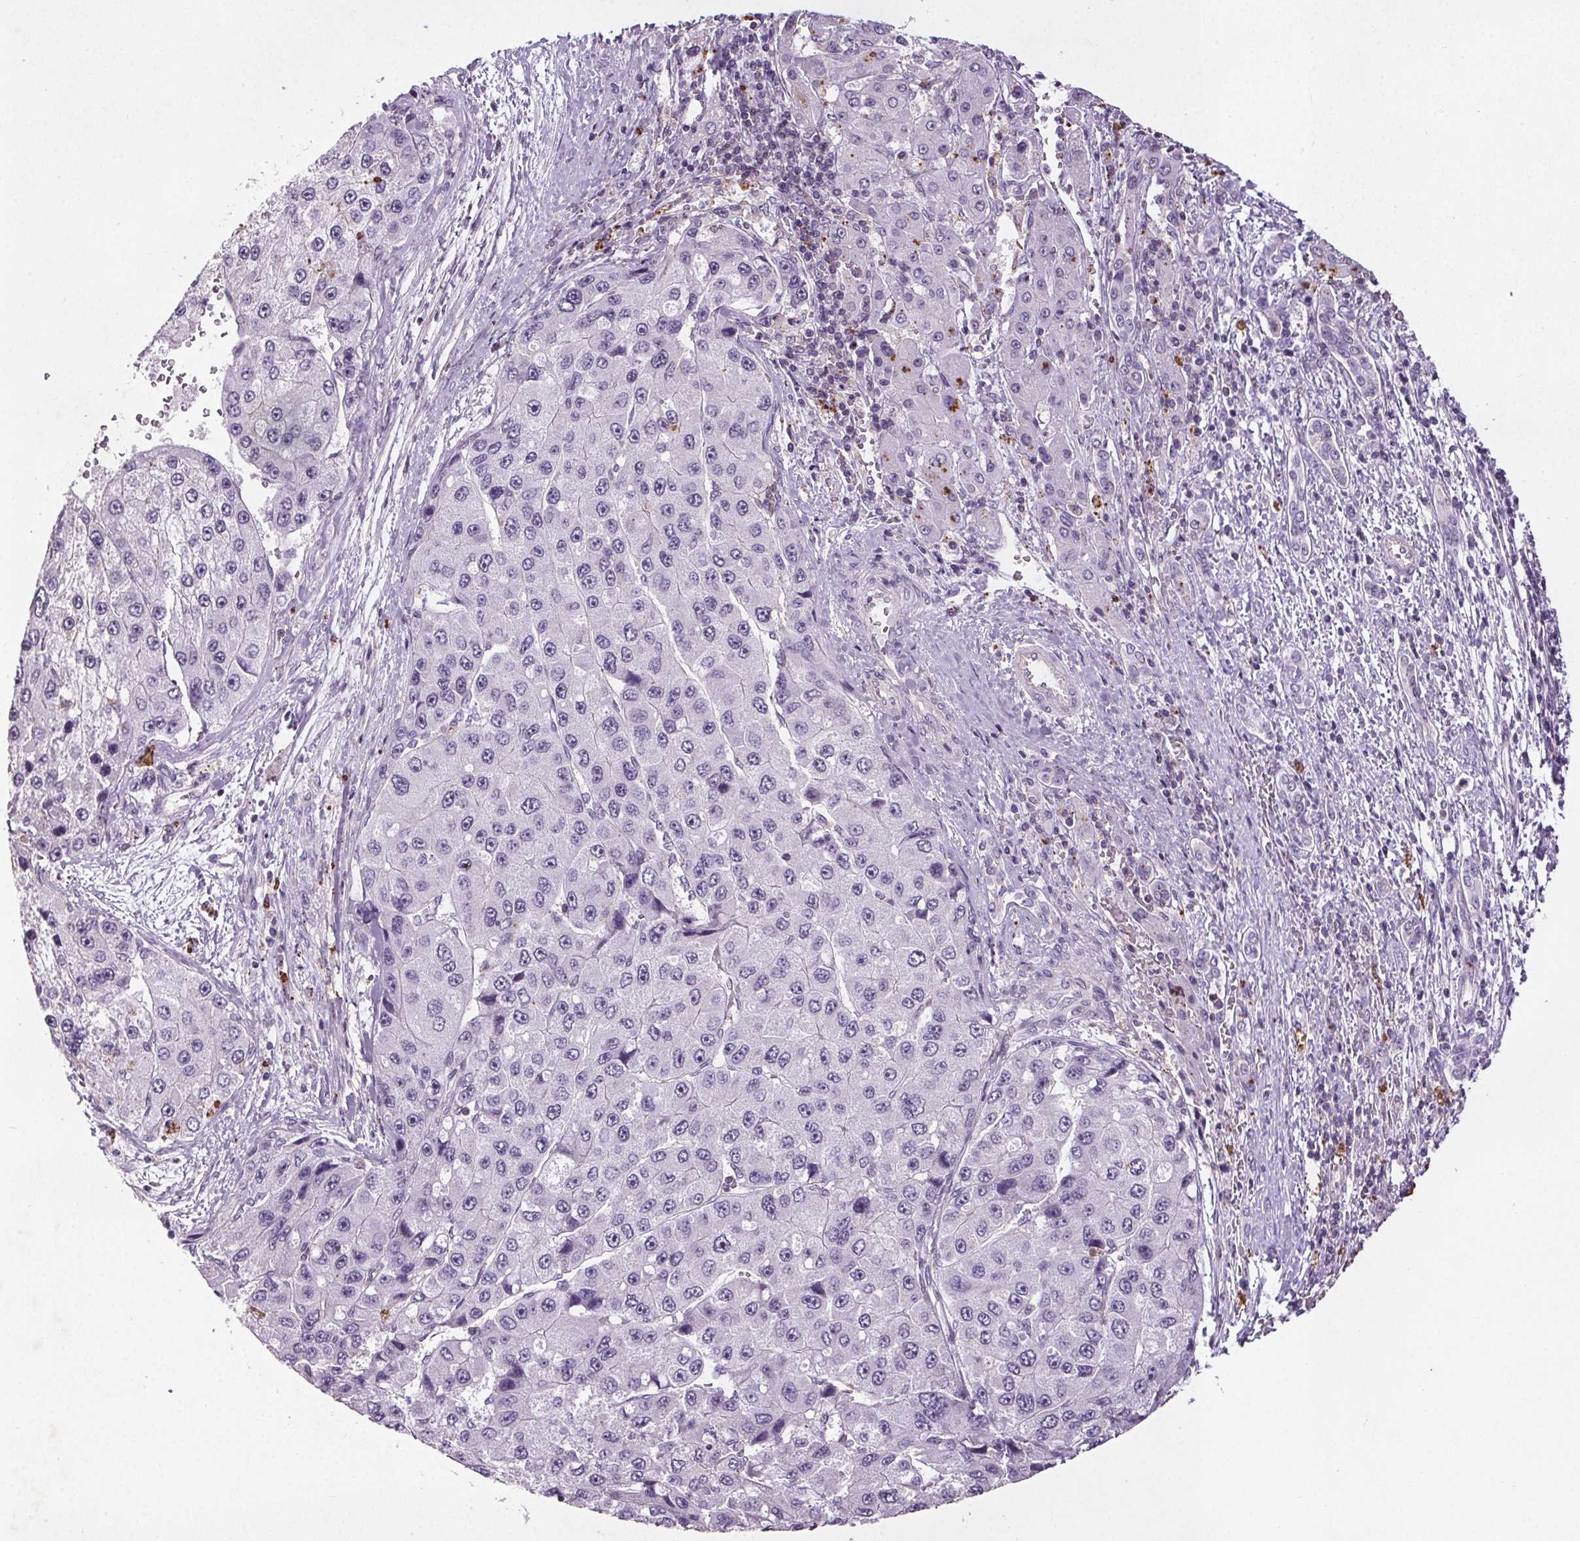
{"staining": {"intensity": "negative", "quantity": "none", "location": "none"}, "tissue": "liver cancer", "cell_type": "Tumor cells", "image_type": "cancer", "snomed": [{"axis": "morphology", "description": "Carcinoma, Hepatocellular, NOS"}, {"axis": "topography", "description": "Liver"}], "caption": "Tumor cells are negative for brown protein staining in liver hepatocellular carcinoma. The staining was performed using DAB to visualize the protein expression in brown, while the nuclei were stained in blue with hematoxylin (Magnification: 20x).", "gene": "C19orf84", "patient": {"sex": "female", "age": 73}}